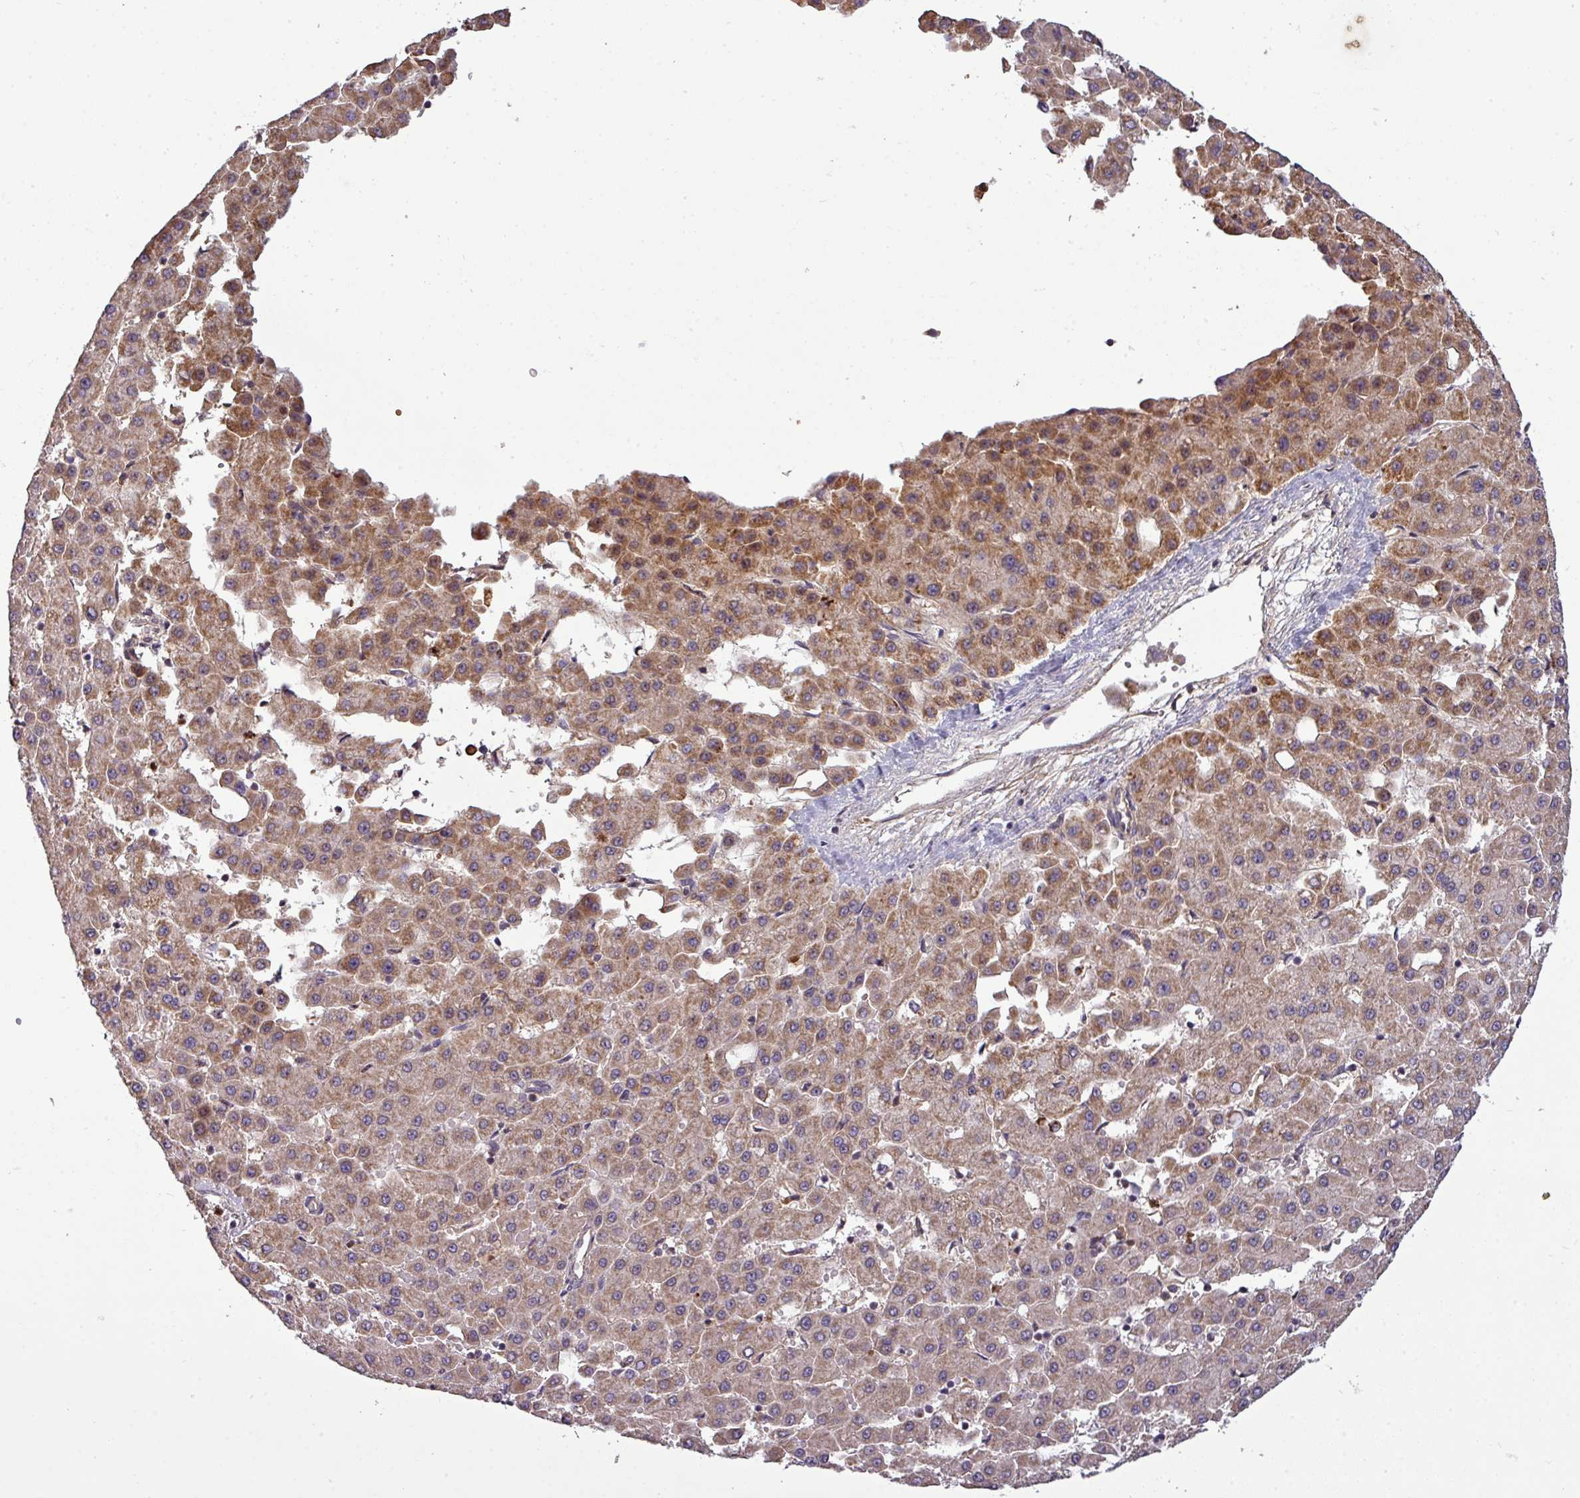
{"staining": {"intensity": "moderate", "quantity": ">75%", "location": "cytoplasmic/membranous"}, "tissue": "liver cancer", "cell_type": "Tumor cells", "image_type": "cancer", "snomed": [{"axis": "morphology", "description": "Carcinoma, Hepatocellular, NOS"}, {"axis": "topography", "description": "Liver"}], "caption": "Approximately >75% of tumor cells in hepatocellular carcinoma (liver) demonstrate moderate cytoplasmic/membranous protein expression as visualized by brown immunohistochemical staining.", "gene": "PAPLN", "patient": {"sex": "male", "age": 47}}